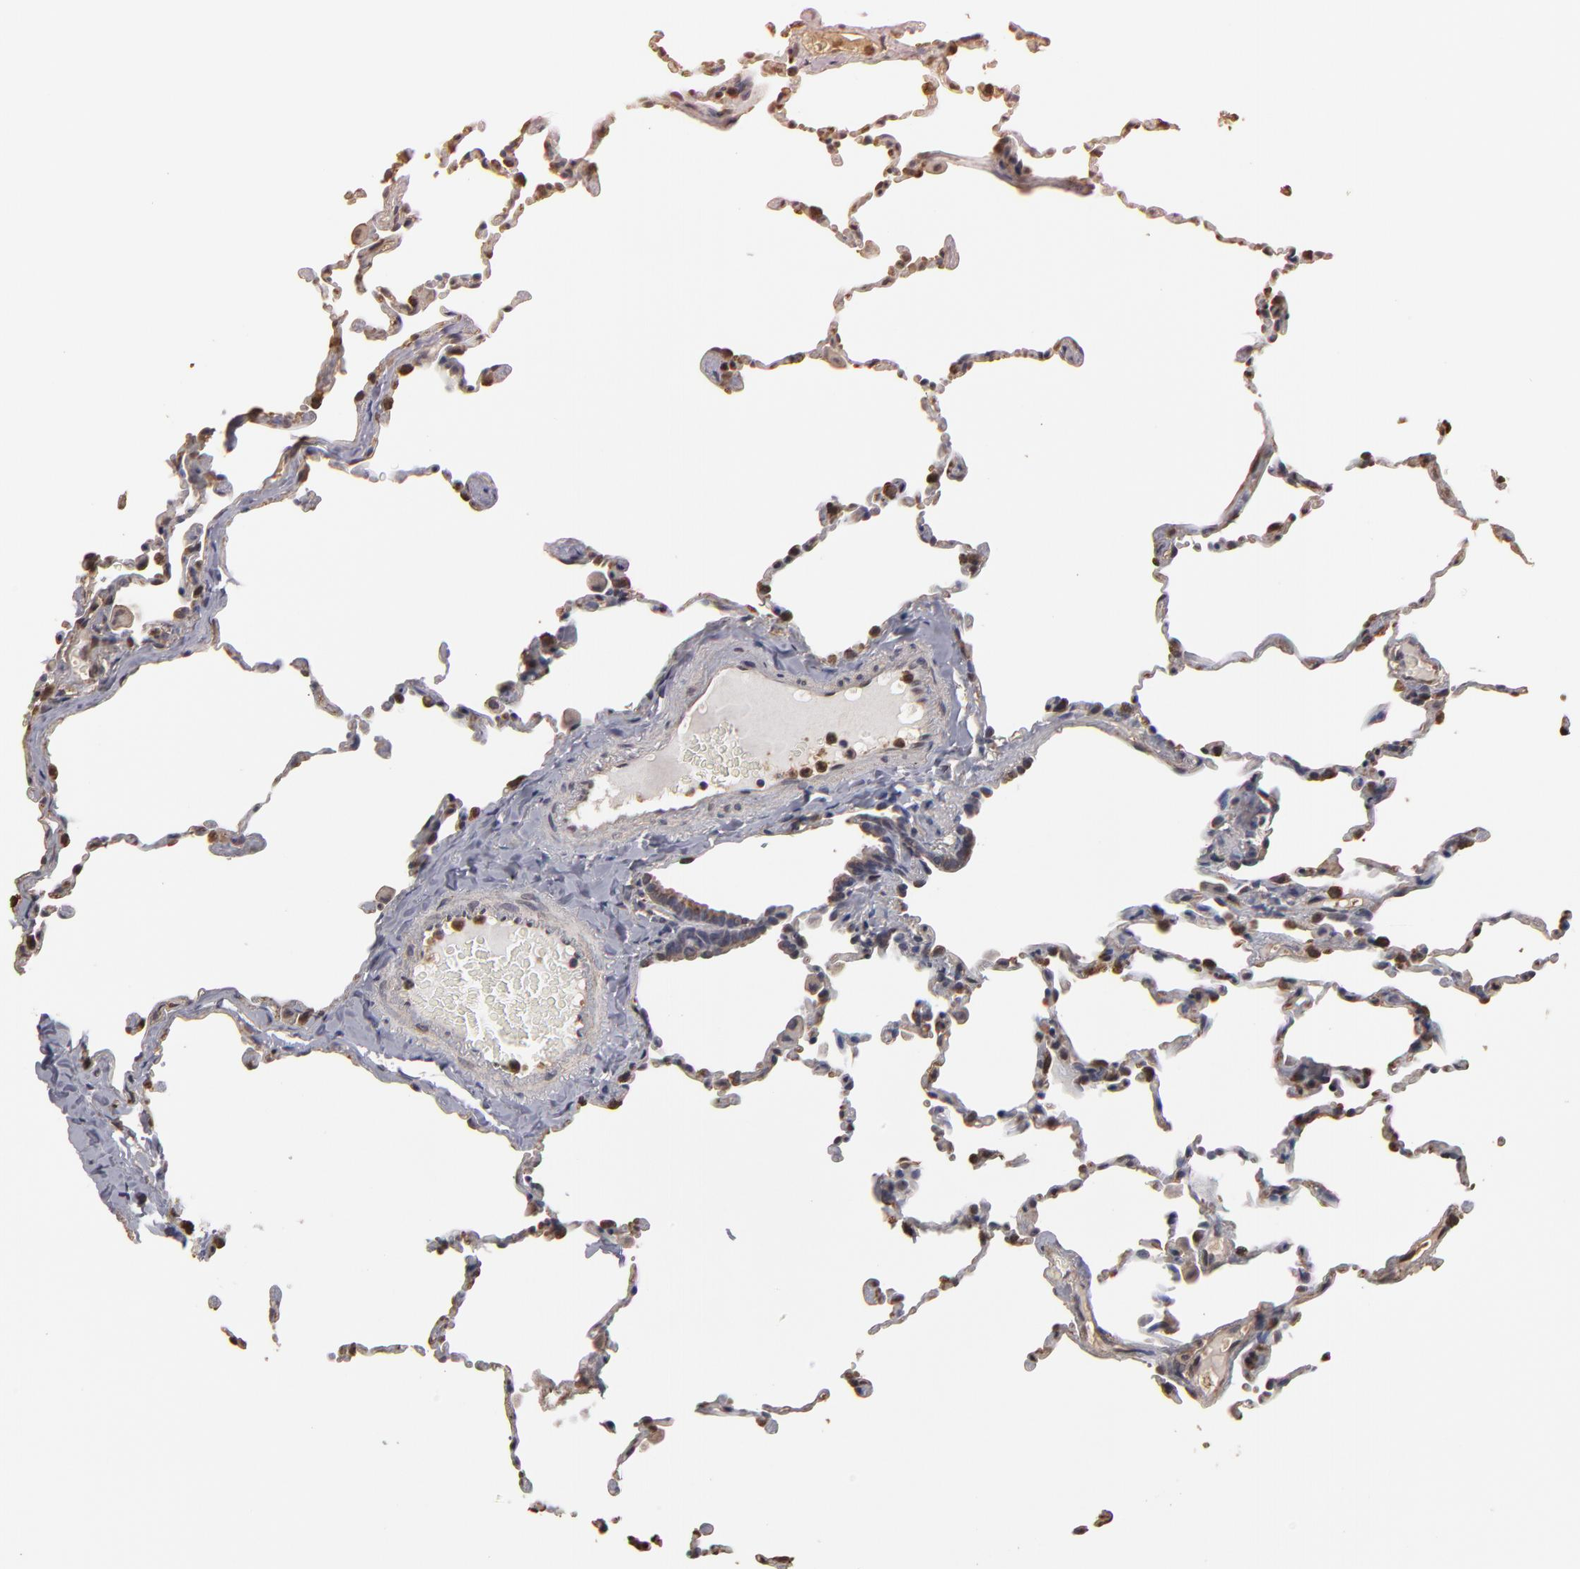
{"staining": {"intensity": "moderate", "quantity": ">75%", "location": "cytoplasmic/membranous,nuclear"}, "tissue": "lung", "cell_type": "Alveolar cells", "image_type": "normal", "snomed": [{"axis": "morphology", "description": "Normal tissue, NOS"}, {"axis": "topography", "description": "Lung"}], "caption": "Immunohistochemical staining of benign lung shows medium levels of moderate cytoplasmic/membranous,nuclear positivity in approximately >75% of alveolar cells.", "gene": "RO60", "patient": {"sex": "female", "age": 61}}